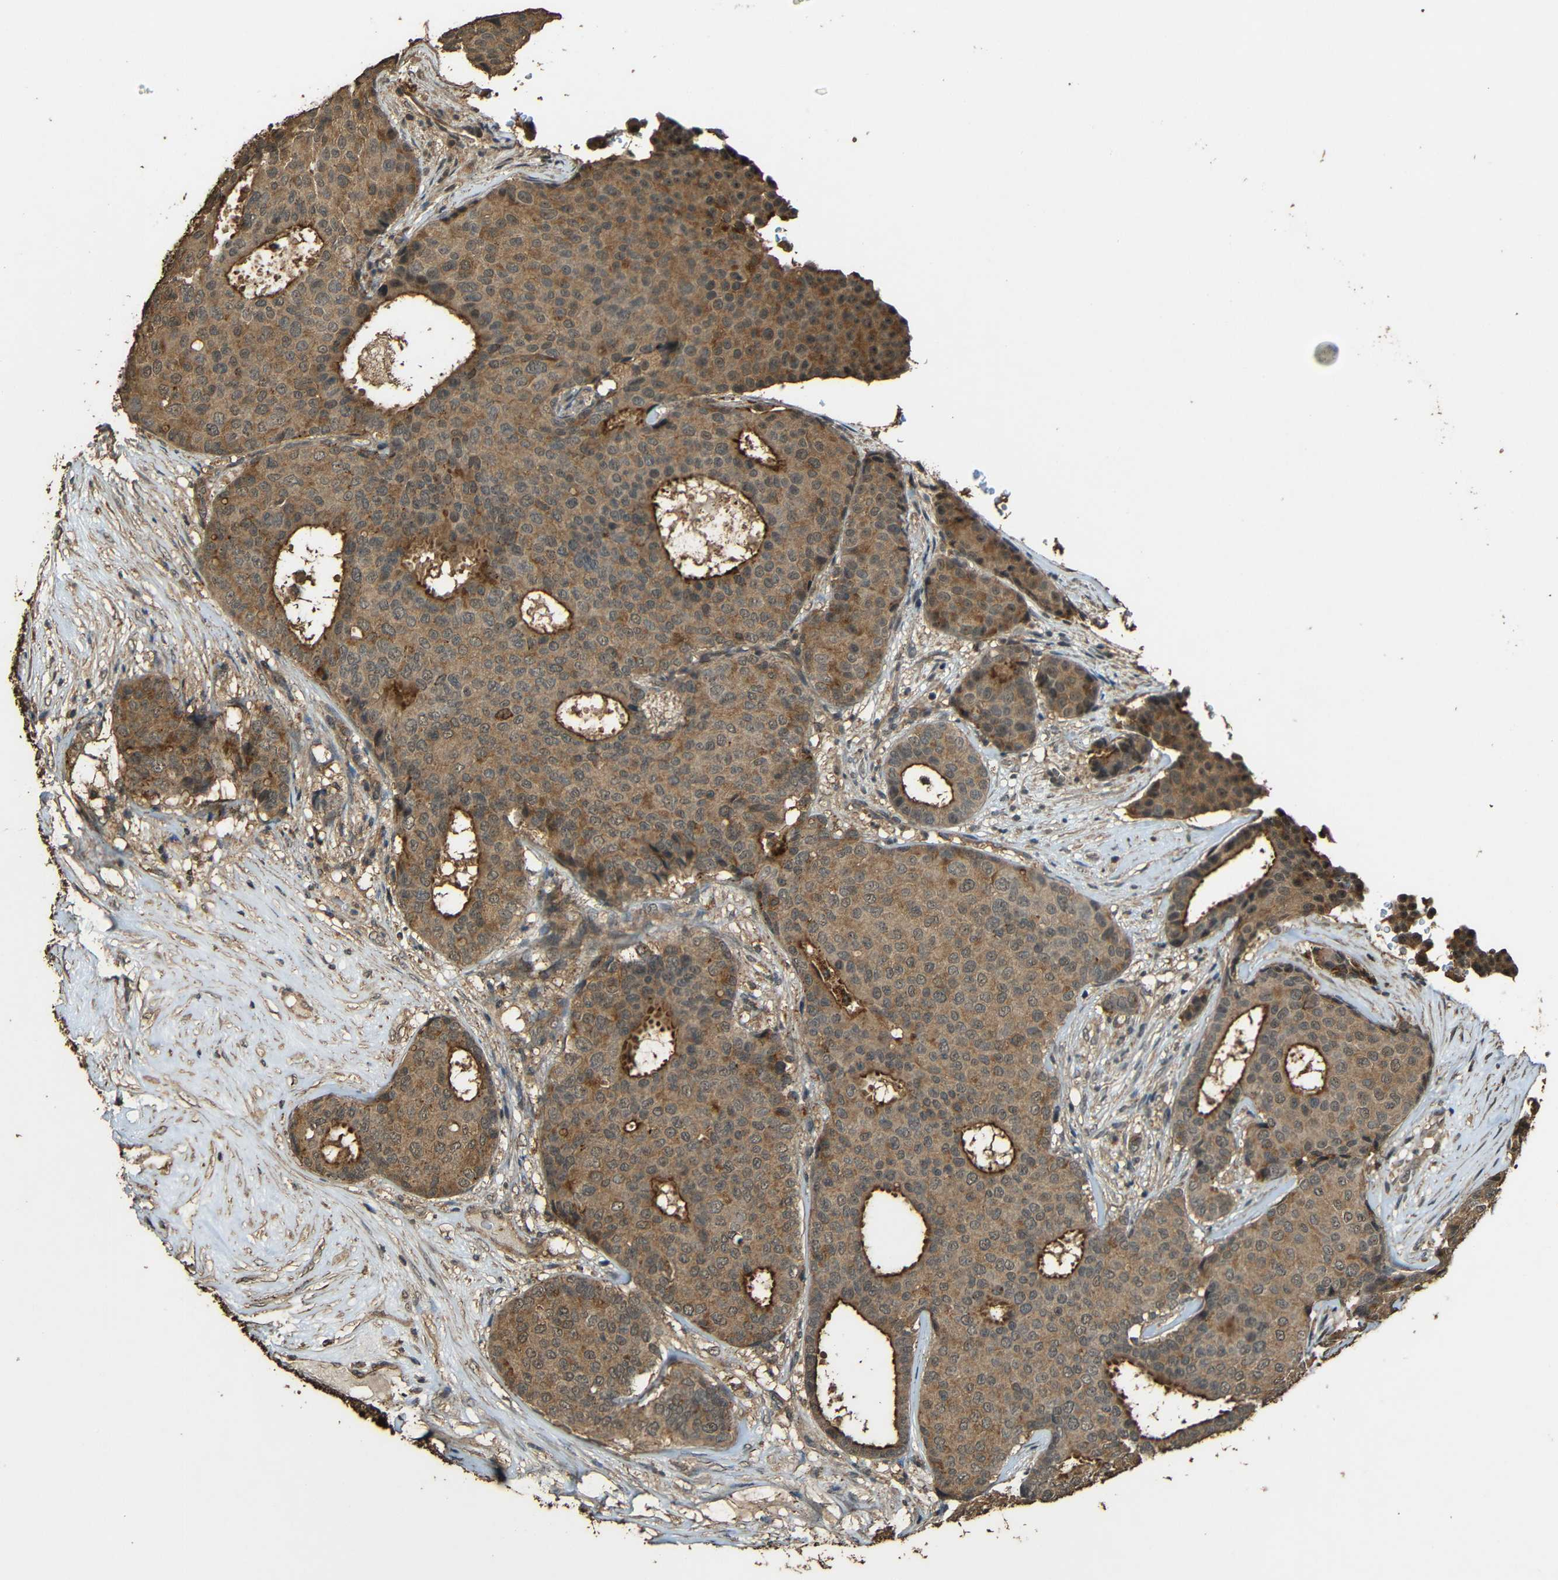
{"staining": {"intensity": "moderate", "quantity": ">75%", "location": "cytoplasmic/membranous"}, "tissue": "breast cancer", "cell_type": "Tumor cells", "image_type": "cancer", "snomed": [{"axis": "morphology", "description": "Duct carcinoma"}, {"axis": "topography", "description": "Breast"}], "caption": "Breast invasive ductal carcinoma tissue shows moderate cytoplasmic/membranous positivity in approximately >75% of tumor cells, visualized by immunohistochemistry. (Brightfield microscopy of DAB IHC at high magnification).", "gene": "PDE5A", "patient": {"sex": "female", "age": 75}}